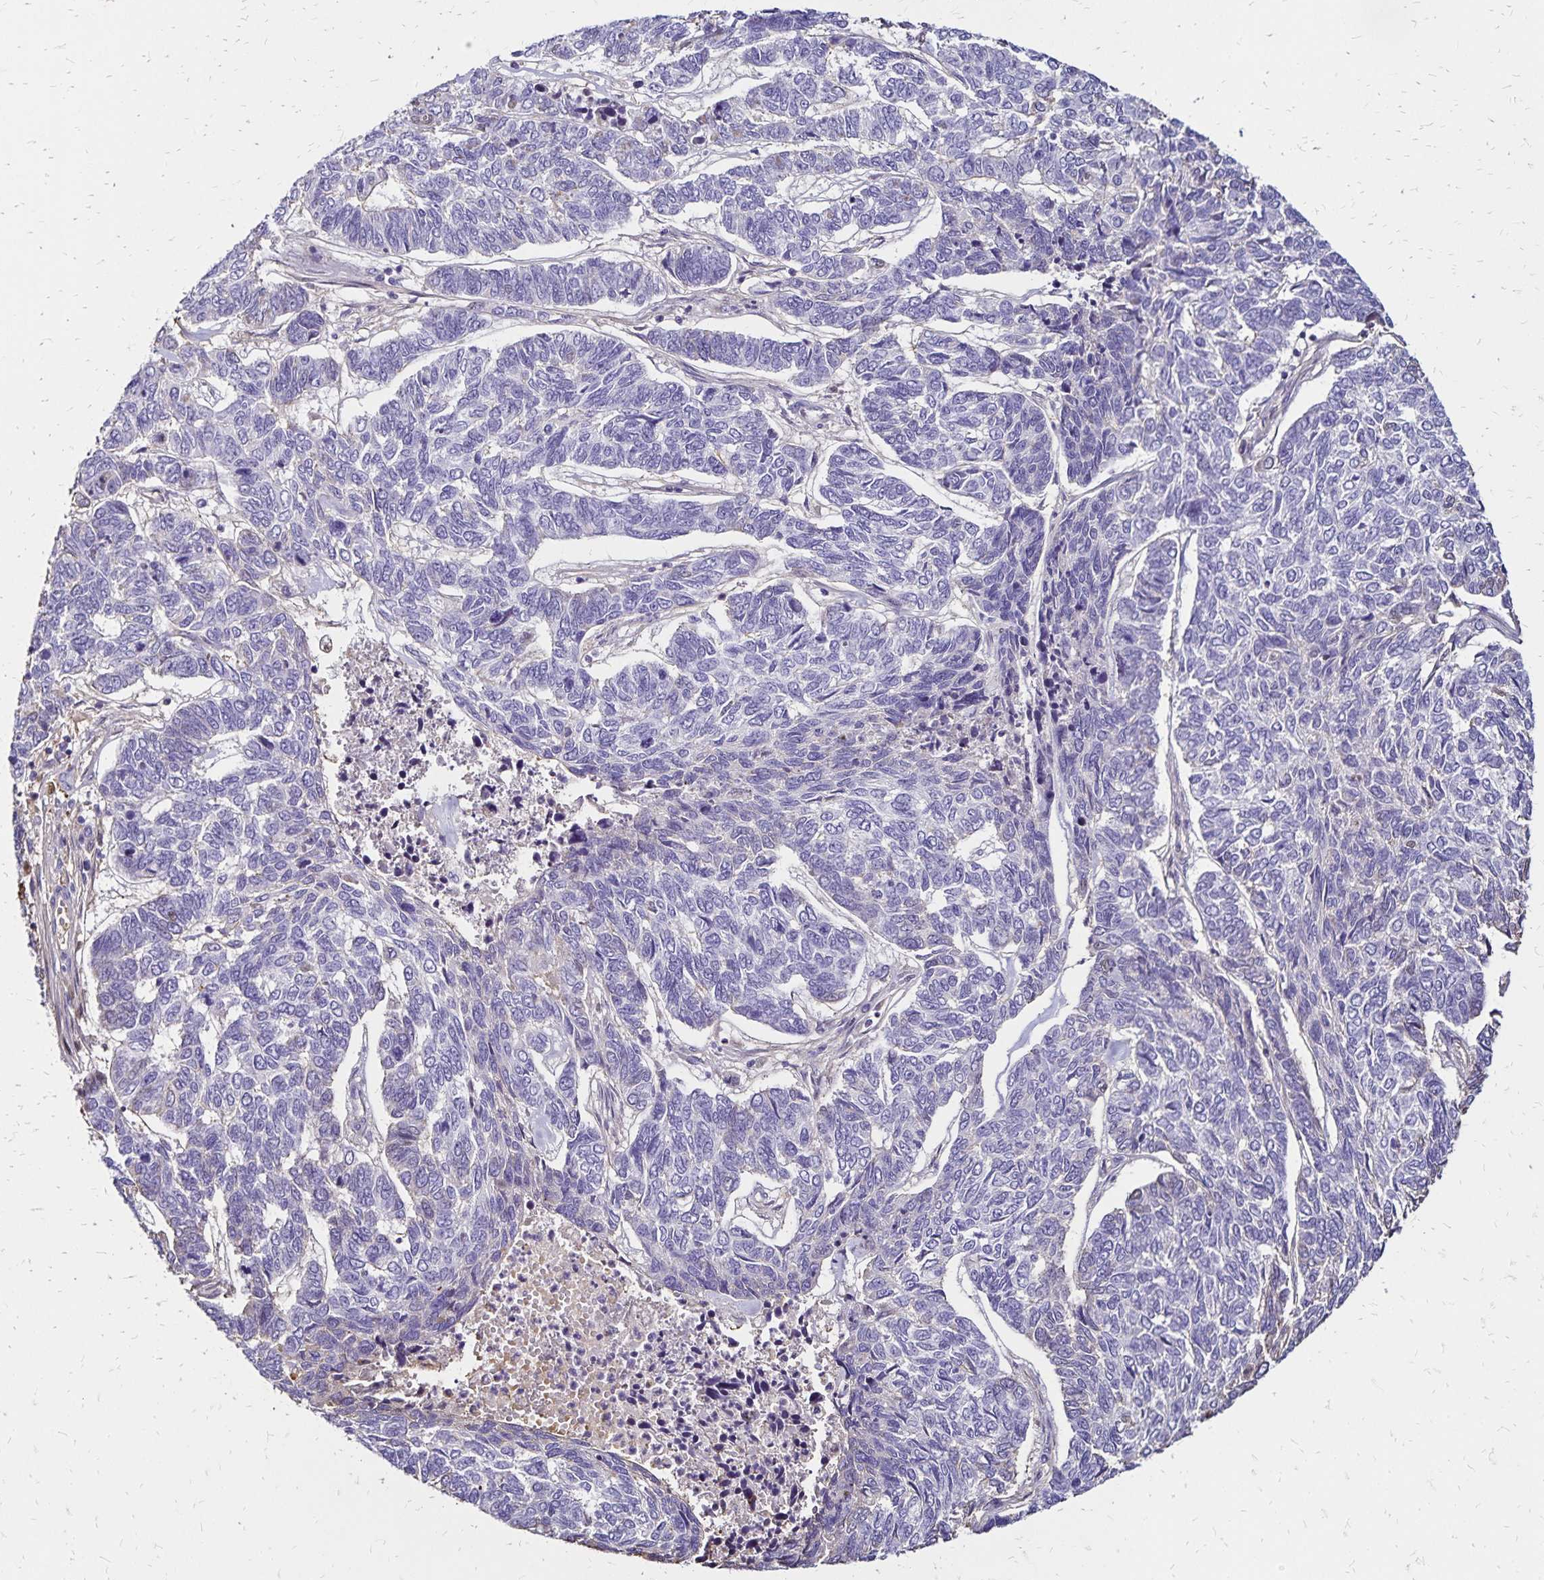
{"staining": {"intensity": "negative", "quantity": "none", "location": "none"}, "tissue": "skin cancer", "cell_type": "Tumor cells", "image_type": "cancer", "snomed": [{"axis": "morphology", "description": "Basal cell carcinoma"}, {"axis": "topography", "description": "Skin"}], "caption": "Tumor cells are negative for brown protein staining in skin basal cell carcinoma. The staining was performed using DAB (3,3'-diaminobenzidine) to visualize the protein expression in brown, while the nuclei were stained in blue with hematoxylin (Magnification: 20x).", "gene": "KISS1", "patient": {"sex": "female", "age": 65}}